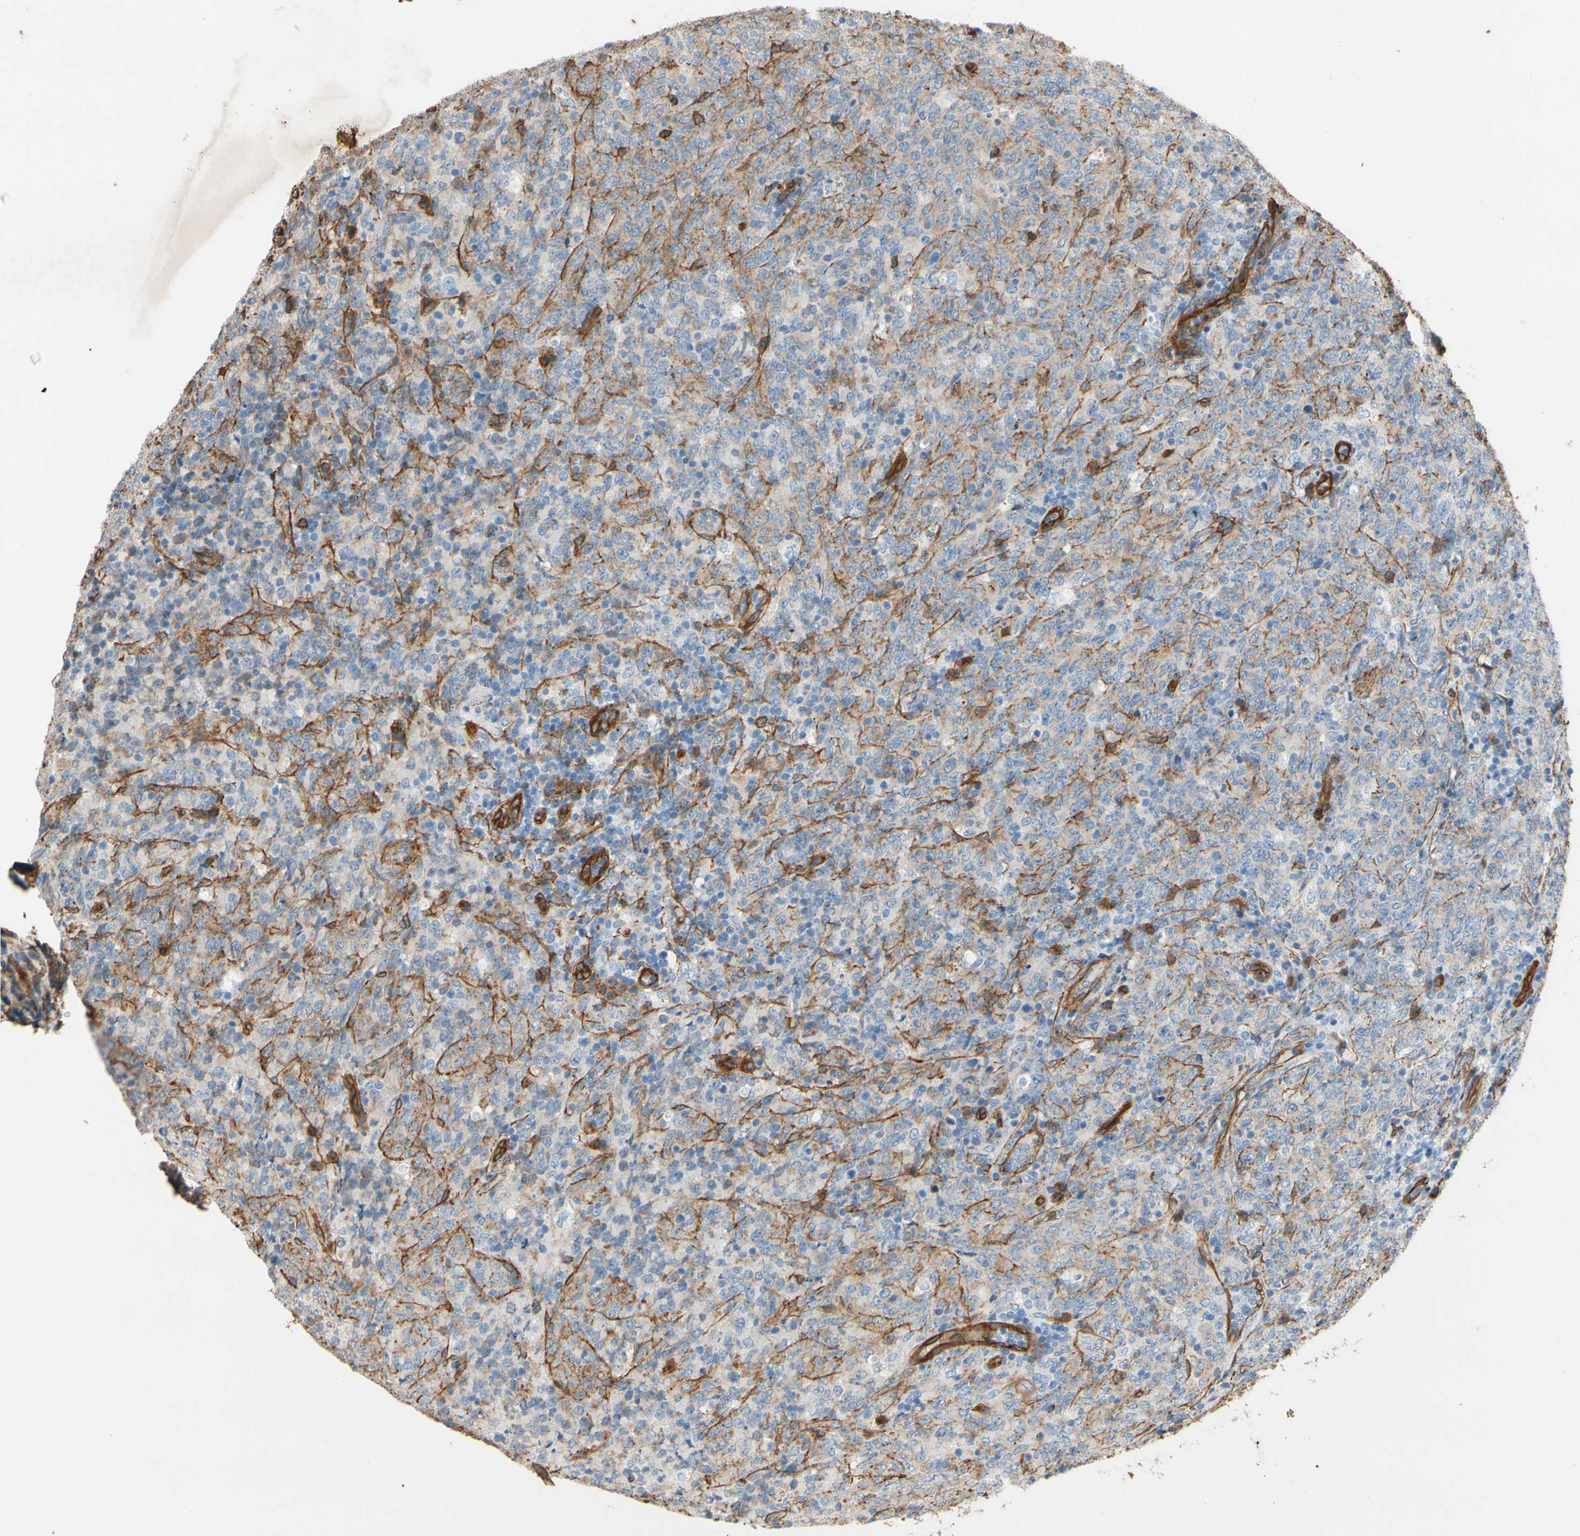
{"staining": {"intensity": "weak", "quantity": "<25%", "location": "cytoplasmic/membranous"}, "tissue": "lymphoma", "cell_type": "Tumor cells", "image_type": "cancer", "snomed": [{"axis": "morphology", "description": "Malignant lymphoma, non-Hodgkin's type, High grade"}, {"axis": "topography", "description": "Tonsil"}], "caption": "Malignant lymphoma, non-Hodgkin's type (high-grade) was stained to show a protein in brown. There is no significant staining in tumor cells.", "gene": "CTTNBP2", "patient": {"sex": "female", "age": 36}}